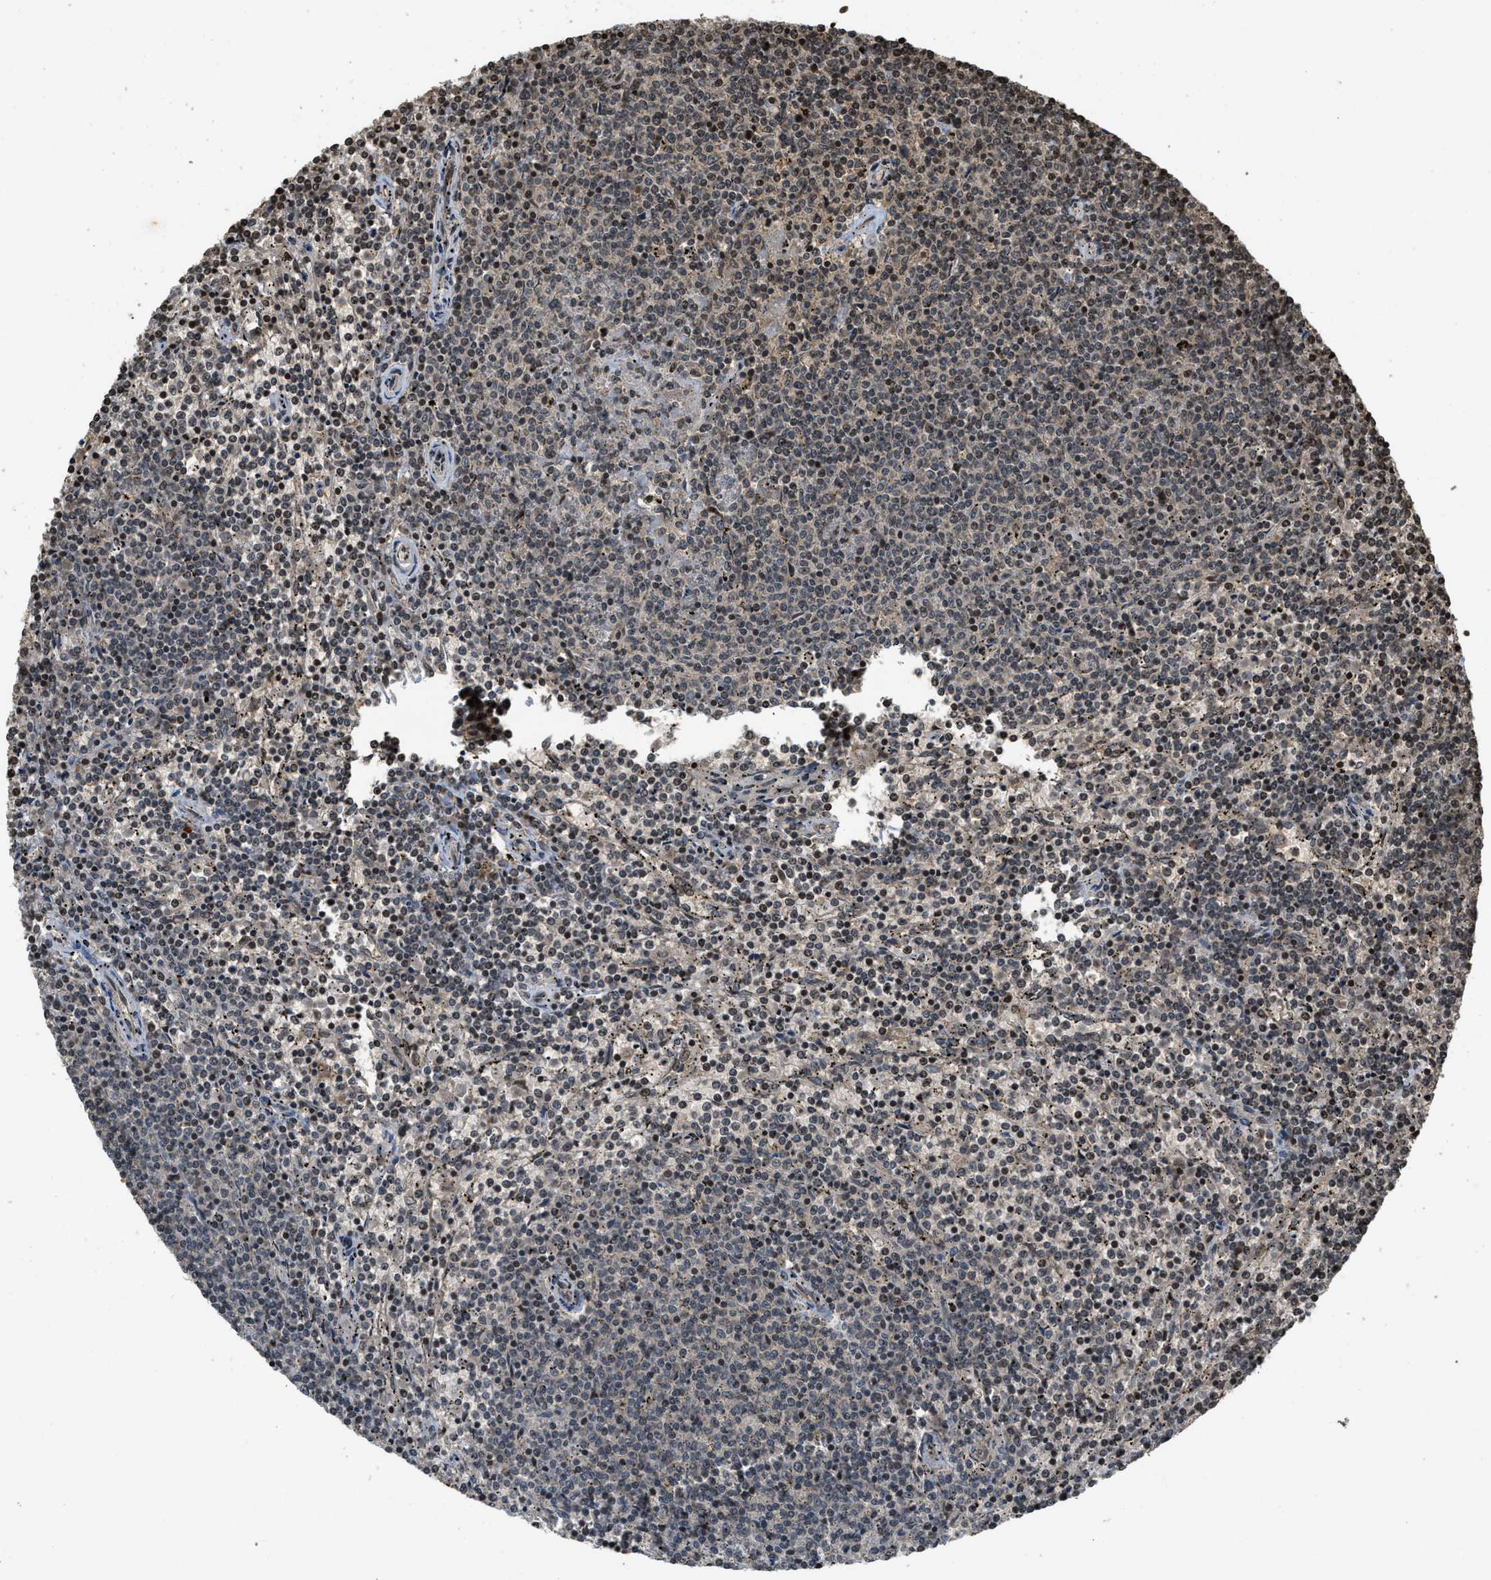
{"staining": {"intensity": "moderate", "quantity": "25%-75%", "location": "cytoplasmic/membranous,nuclear"}, "tissue": "lymphoma", "cell_type": "Tumor cells", "image_type": "cancer", "snomed": [{"axis": "morphology", "description": "Malignant lymphoma, non-Hodgkin's type, Low grade"}, {"axis": "topography", "description": "Spleen"}], "caption": "Brown immunohistochemical staining in lymphoma demonstrates moderate cytoplasmic/membranous and nuclear positivity in approximately 25%-75% of tumor cells.", "gene": "SIAH1", "patient": {"sex": "female", "age": 50}}